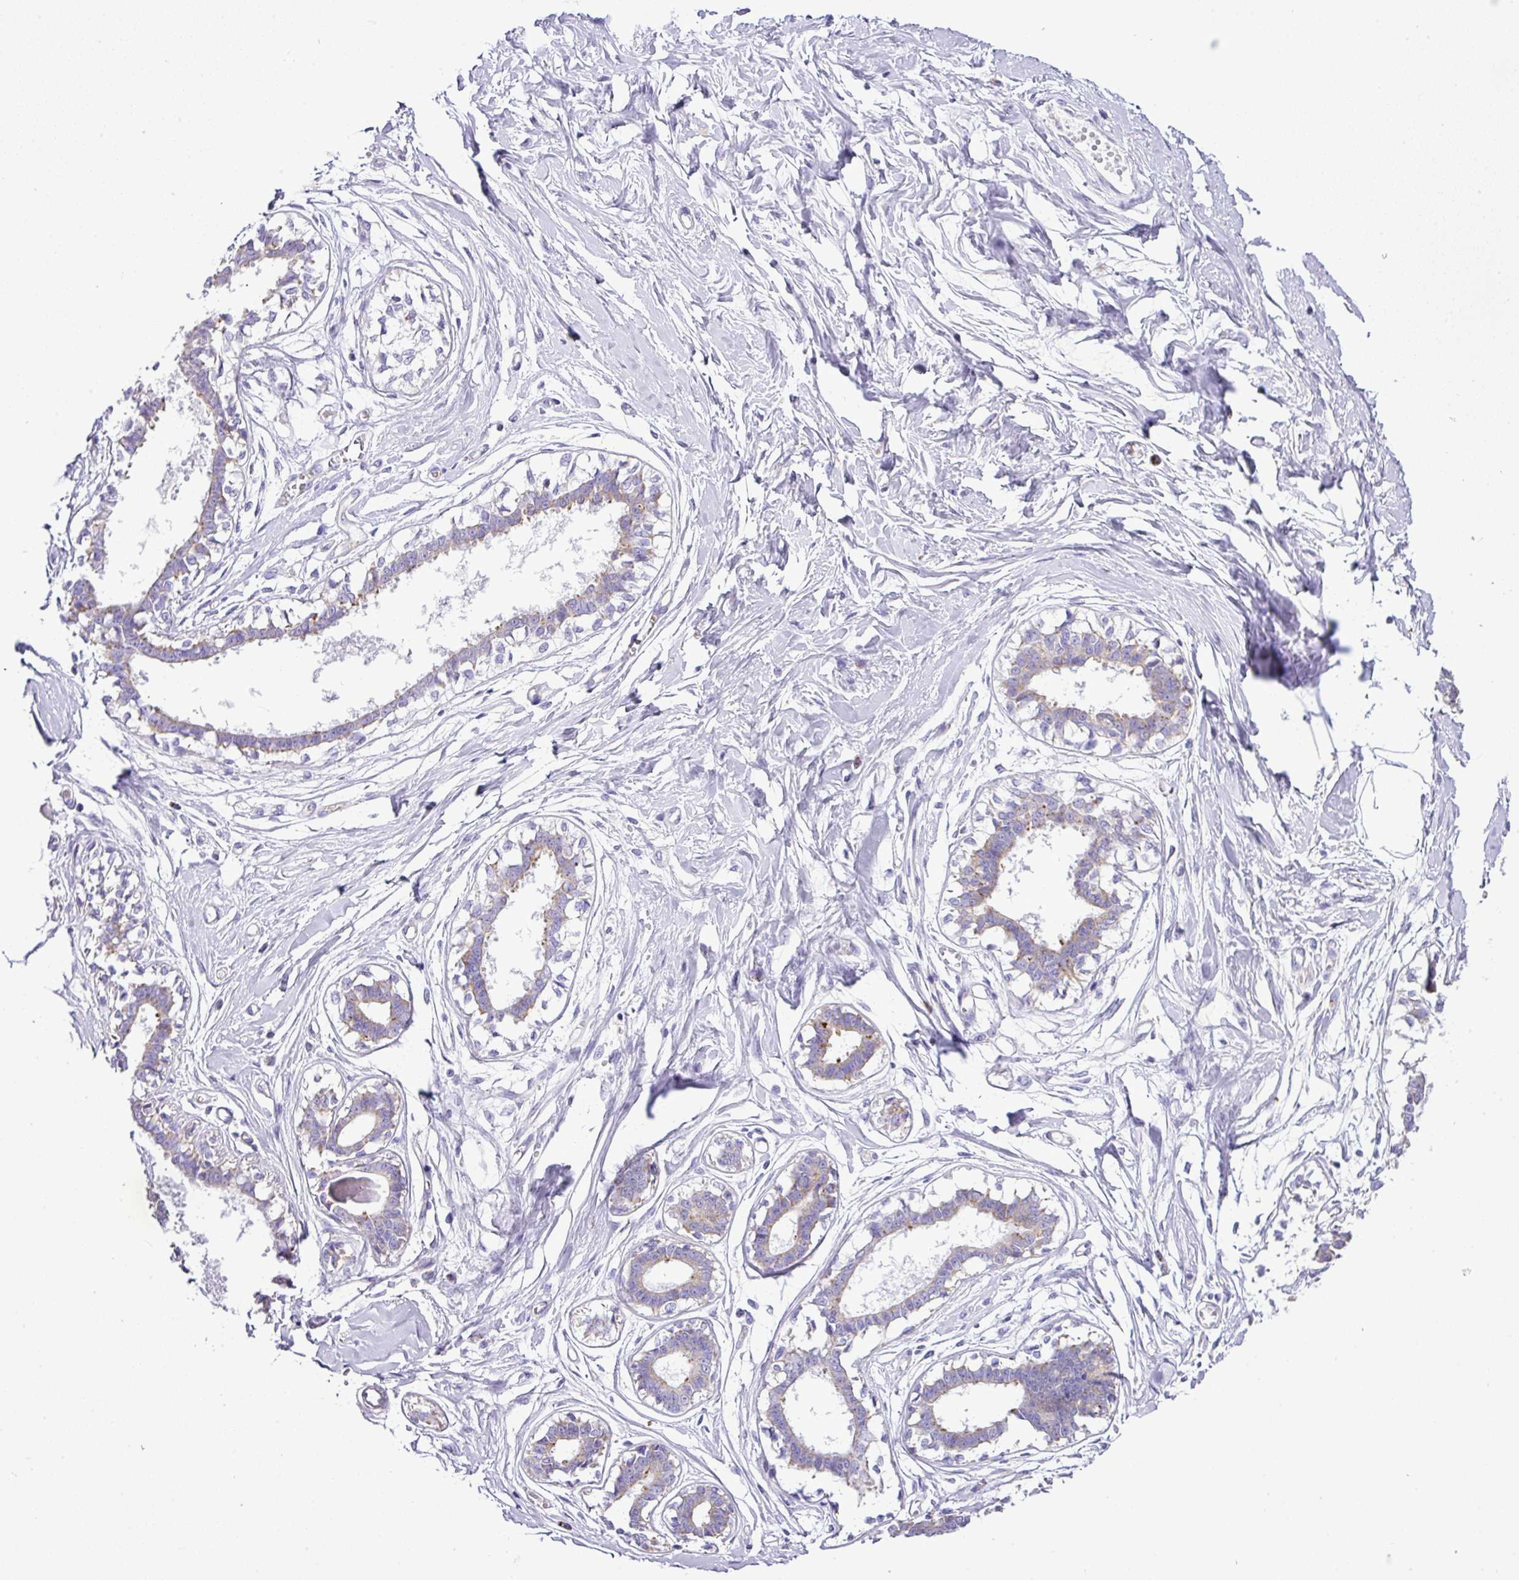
{"staining": {"intensity": "negative", "quantity": "none", "location": "none"}, "tissue": "breast", "cell_type": "Adipocytes", "image_type": "normal", "snomed": [{"axis": "morphology", "description": "Normal tissue, NOS"}, {"axis": "topography", "description": "Breast"}], "caption": "High magnification brightfield microscopy of benign breast stained with DAB (brown) and counterstained with hematoxylin (blue): adipocytes show no significant expression. (DAB (3,3'-diaminobenzidine) immunohistochemistry, high magnification).", "gene": "PGAP4", "patient": {"sex": "female", "age": 45}}